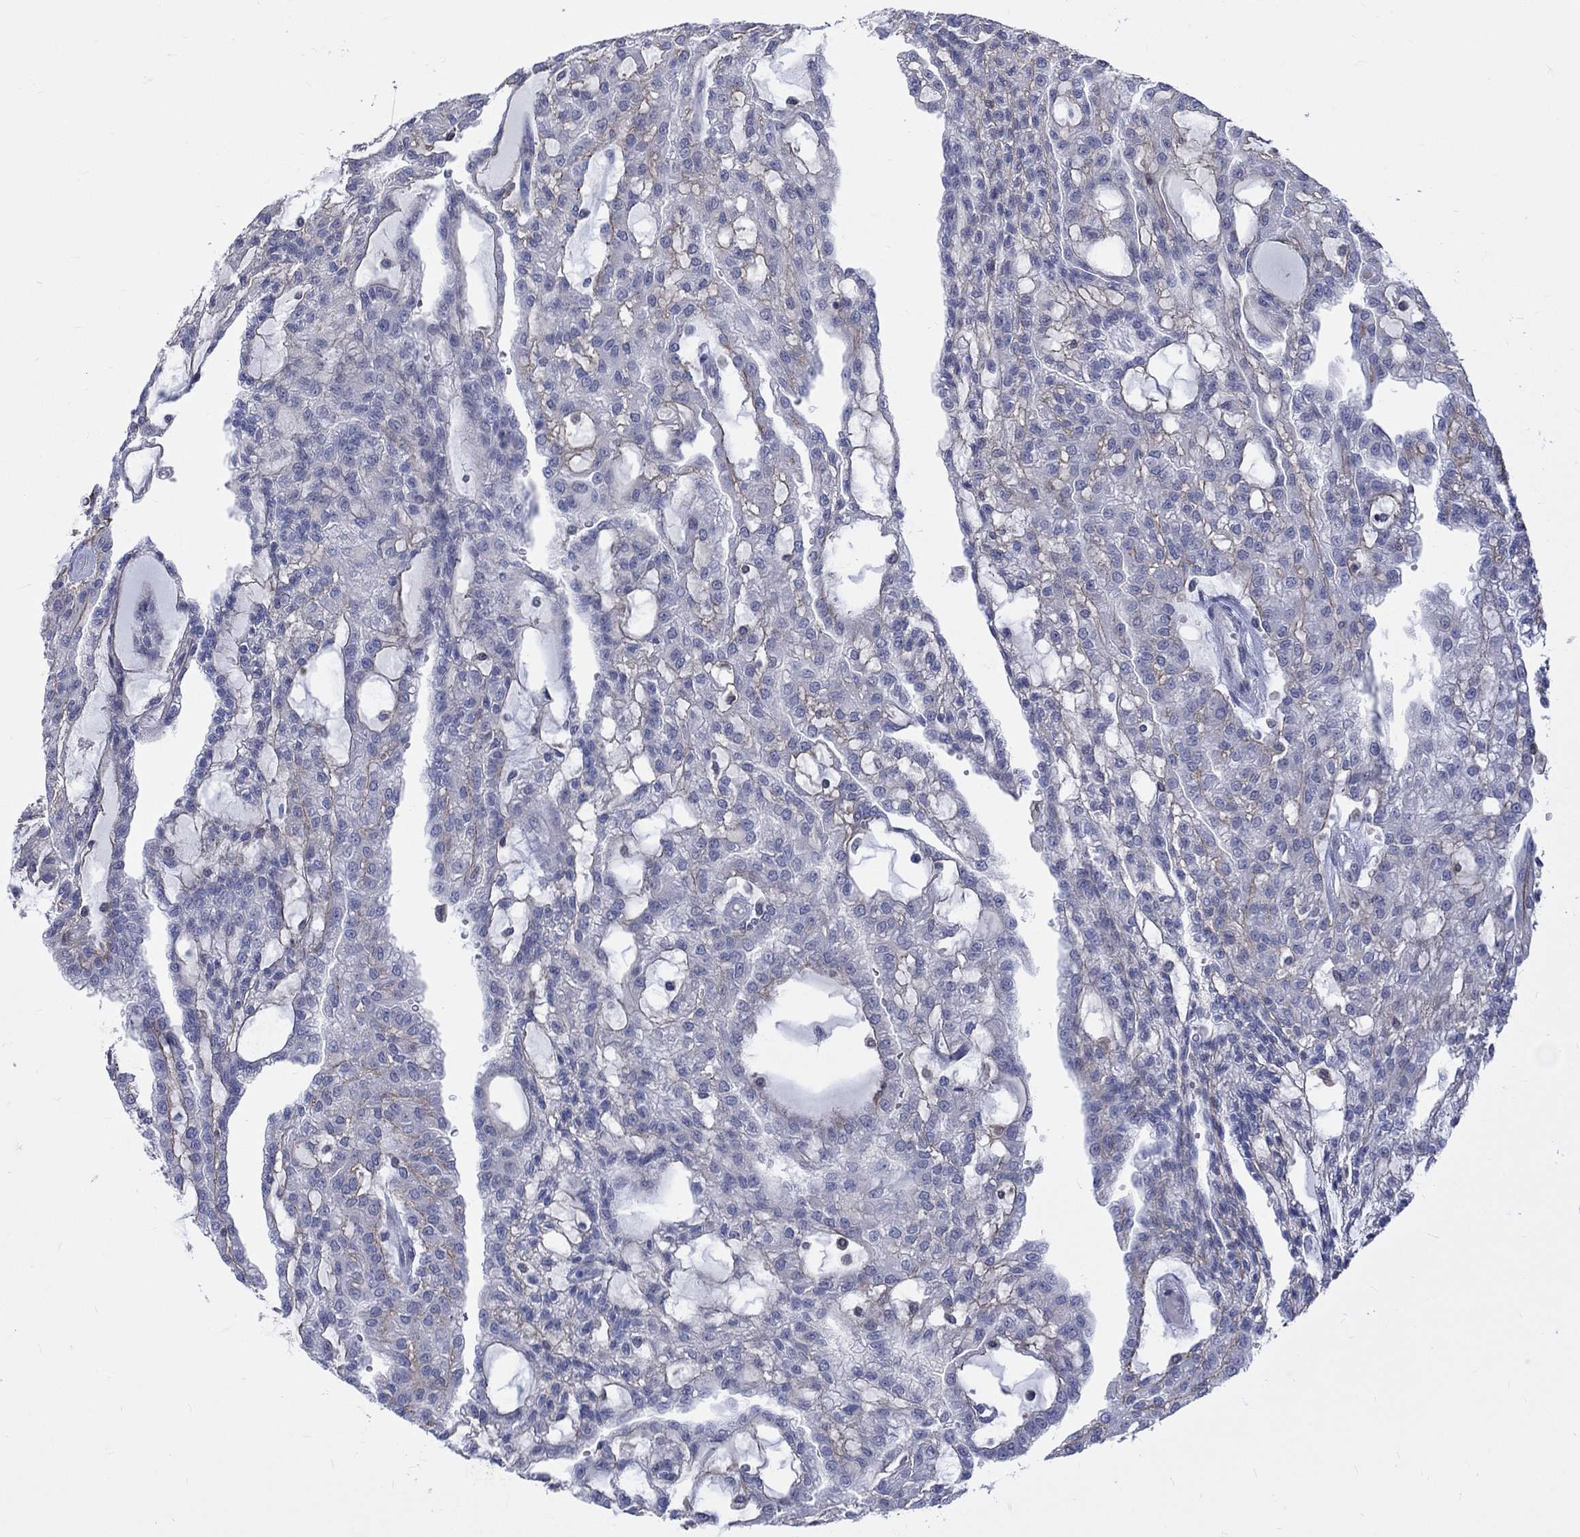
{"staining": {"intensity": "weak", "quantity": "<25%", "location": "cytoplasmic/membranous"}, "tissue": "renal cancer", "cell_type": "Tumor cells", "image_type": "cancer", "snomed": [{"axis": "morphology", "description": "Adenocarcinoma, NOS"}, {"axis": "topography", "description": "Kidney"}], "caption": "This histopathology image is of renal cancer (adenocarcinoma) stained with immunohistochemistry to label a protein in brown with the nuclei are counter-stained blue. There is no positivity in tumor cells.", "gene": "EGFLAM", "patient": {"sex": "male", "age": 63}}